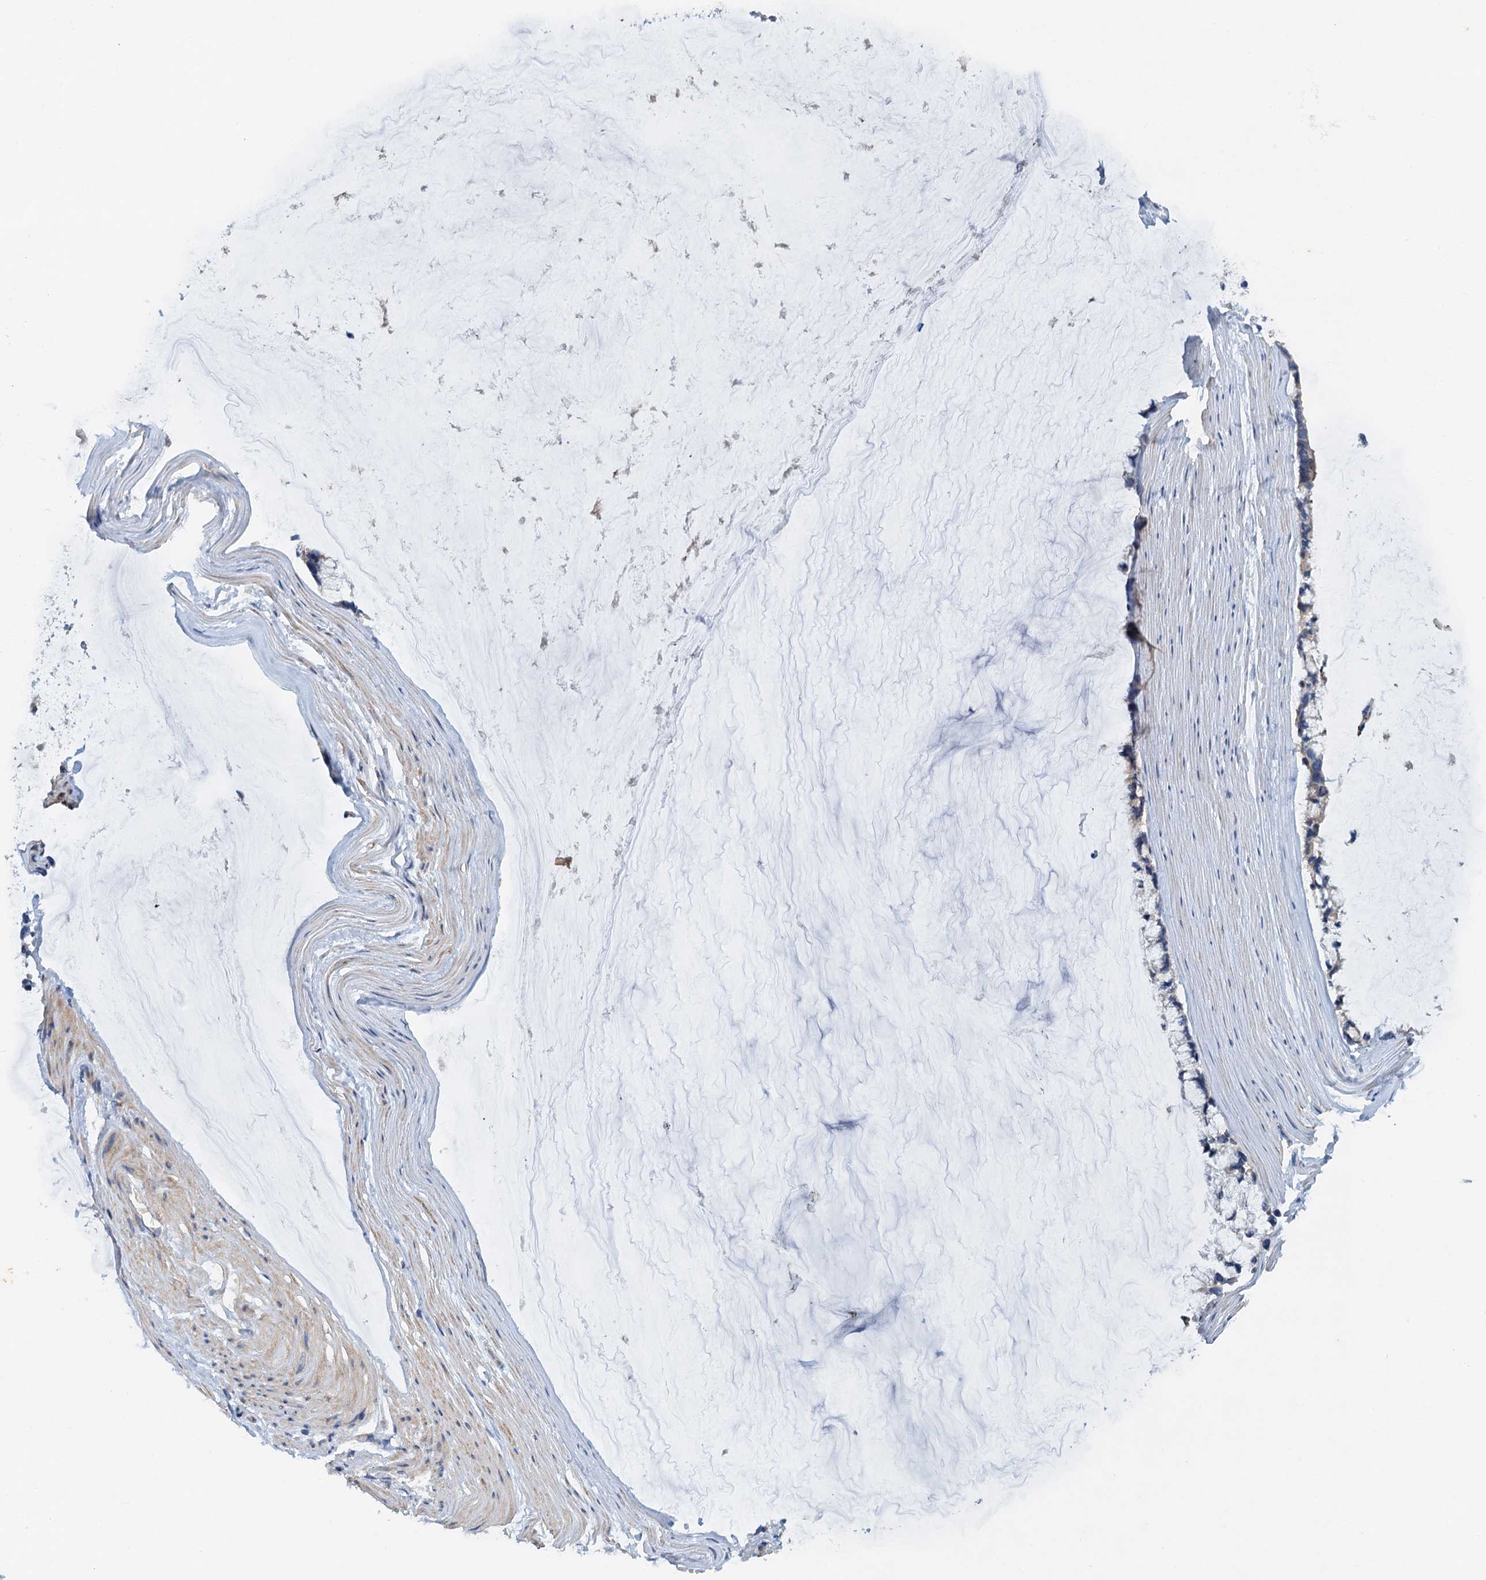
{"staining": {"intensity": "negative", "quantity": "none", "location": "none"}, "tissue": "ovarian cancer", "cell_type": "Tumor cells", "image_type": "cancer", "snomed": [{"axis": "morphology", "description": "Cystadenocarcinoma, mucinous, NOS"}, {"axis": "topography", "description": "Ovary"}], "caption": "Tumor cells are negative for protein expression in human ovarian mucinous cystadenocarcinoma. The staining was performed using DAB (3,3'-diaminobenzidine) to visualize the protein expression in brown, while the nuclei were stained in blue with hematoxylin (Magnification: 20x).", "gene": "NBEA", "patient": {"sex": "female", "age": 39}}